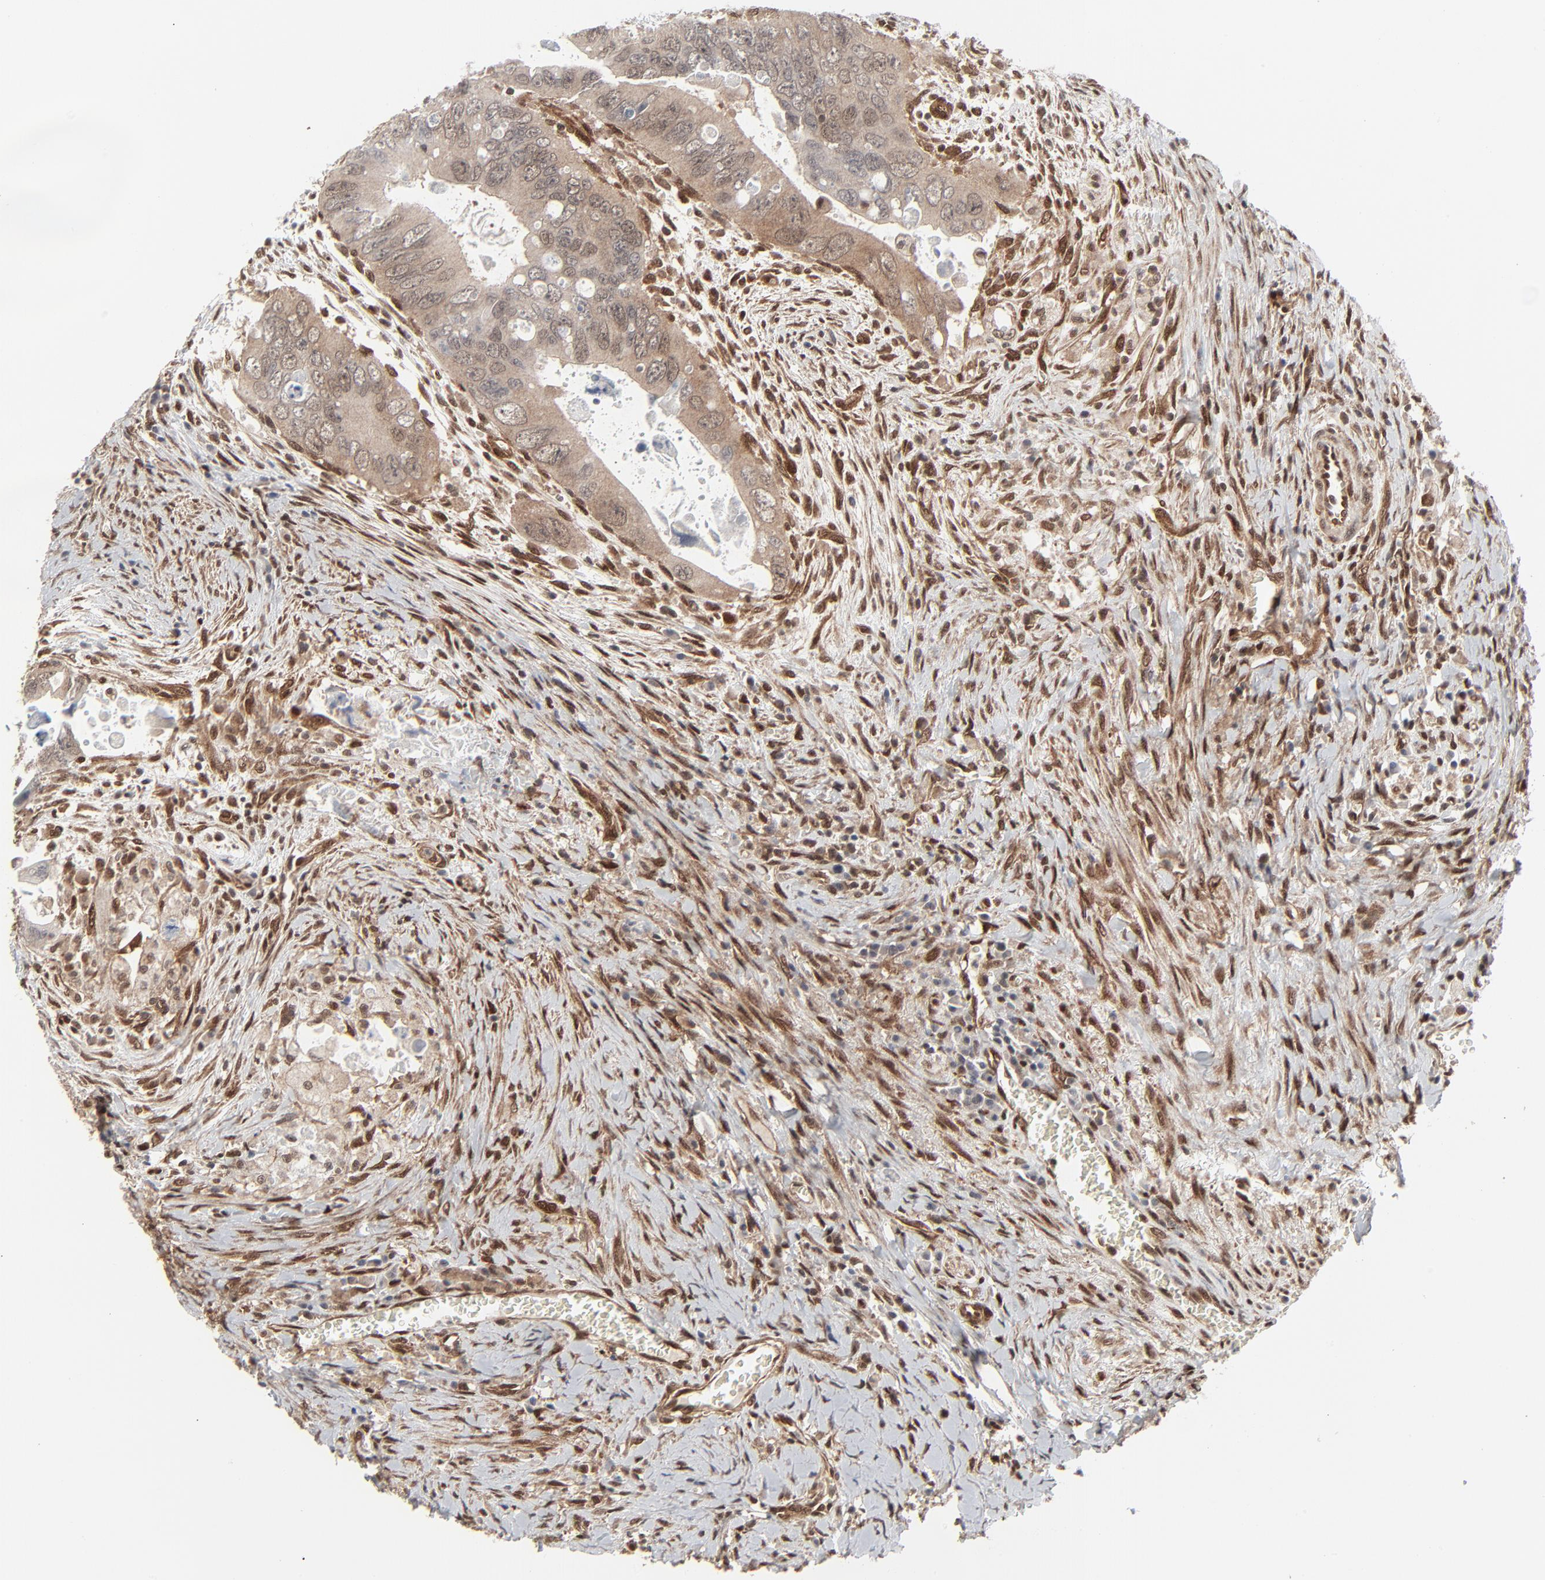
{"staining": {"intensity": "weak", "quantity": "25%-75%", "location": "cytoplasmic/membranous,nuclear"}, "tissue": "colorectal cancer", "cell_type": "Tumor cells", "image_type": "cancer", "snomed": [{"axis": "morphology", "description": "Adenocarcinoma, NOS"}, {"axis": "topography", "description": "Rectum"}], "caption": "An immunohistochemistry (IHC) image of tumor tissue is shown. Protein staining in brown labels weak cytoplasmic/membranous and nuclear positivity in colorectal cancer within tumor cells.", "gene": "AKT1", "patient": {"sex": "male", "age": 70}}